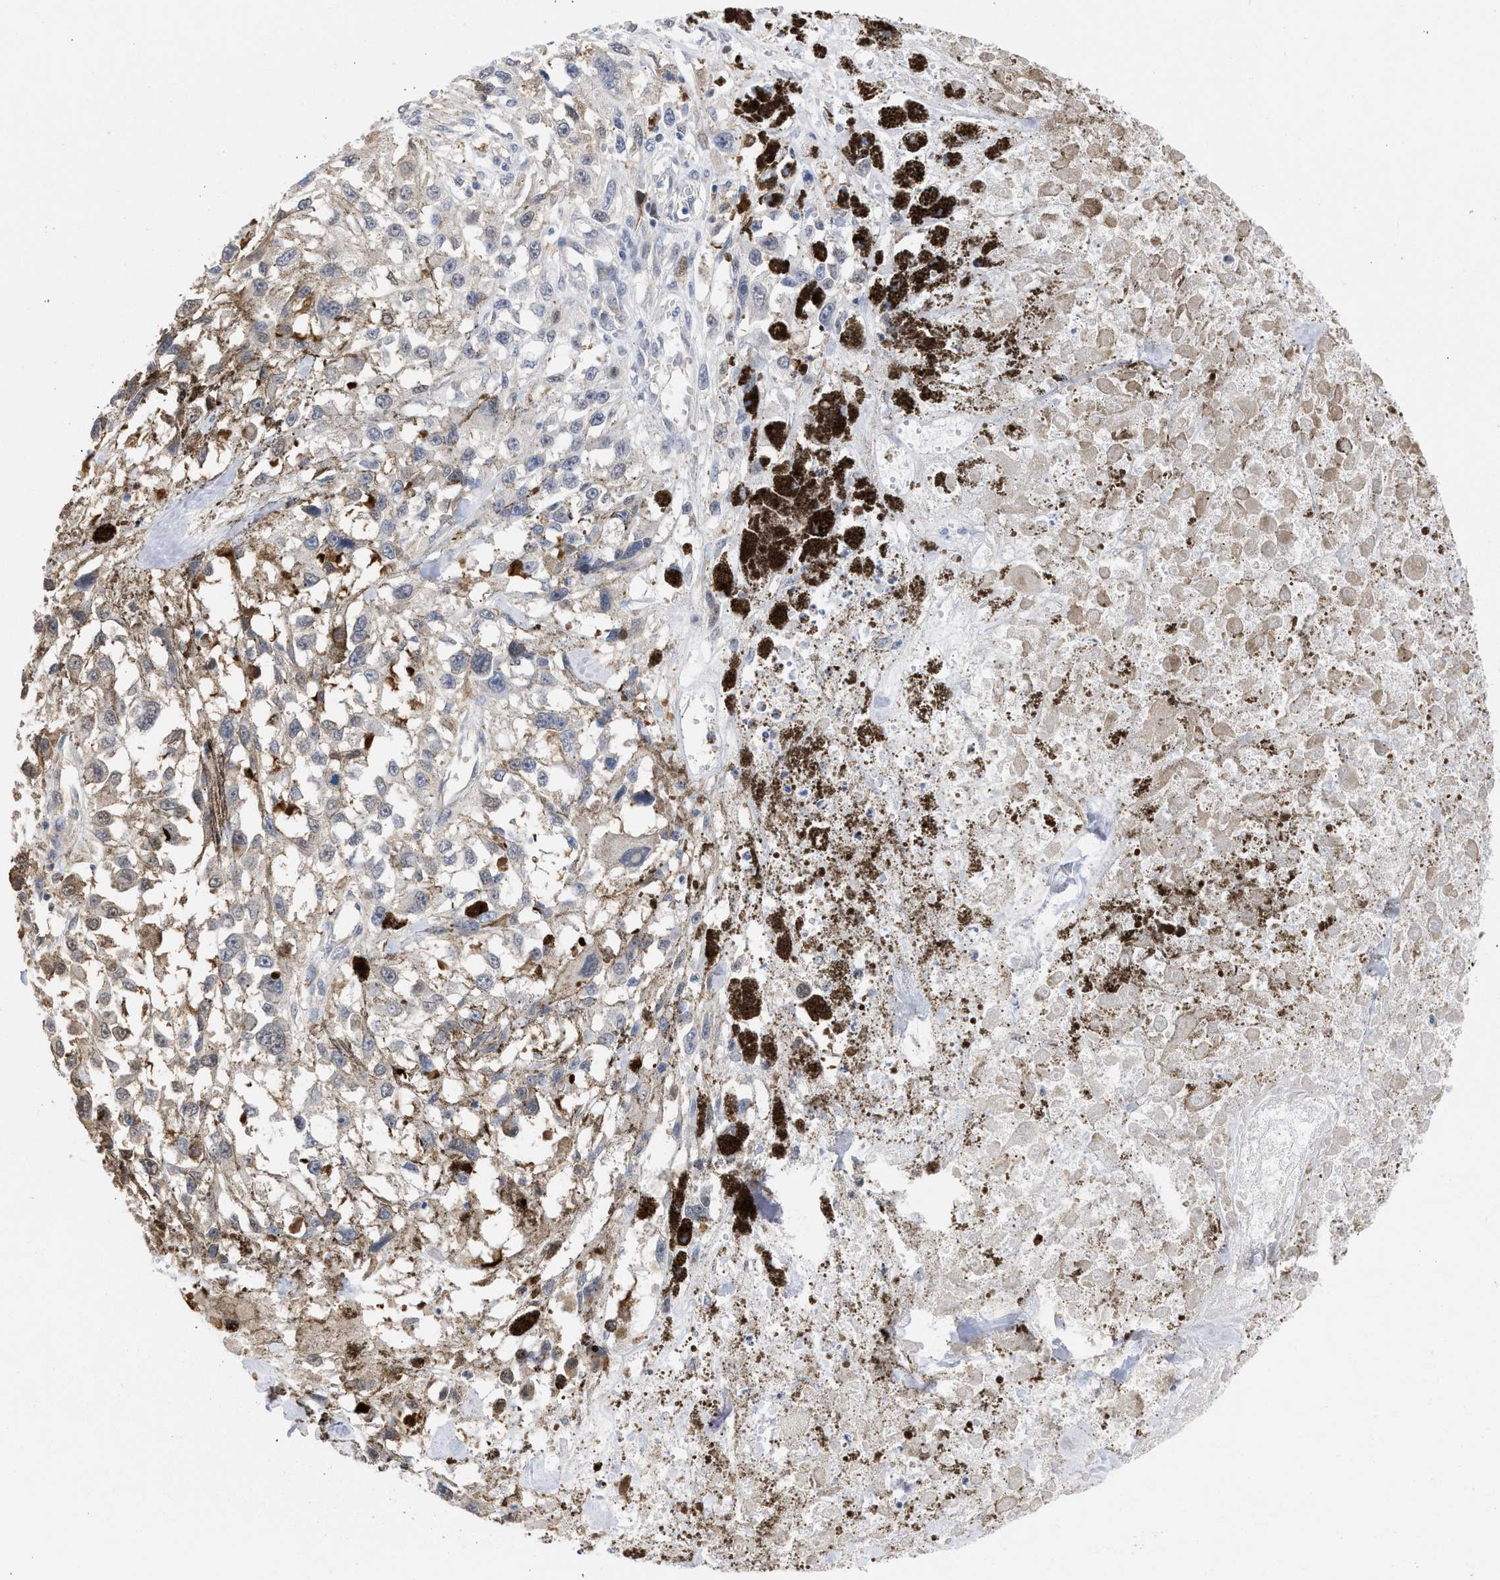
{"staining": {"intensity": "weak", "quantity": ">75%", "location": "cytoplasmic/membranous"}, "tissue": "melanoma", "cell_type": "Tumor cells", "image_type": "cancer", "snomed": [{"axis": "morphology", "description": "Malignant melanoma, Metastatic site"}, {"axis": "topography", "description": "Lymph node"}], "caption": "Protein analysis of malignant melanoma (metastatic site) tissue shows weak cytoplasmic/membranous expression in about >75% of tumor cells.", "gene": "THRA", "patient": {"sex": "male", "age": 59}}